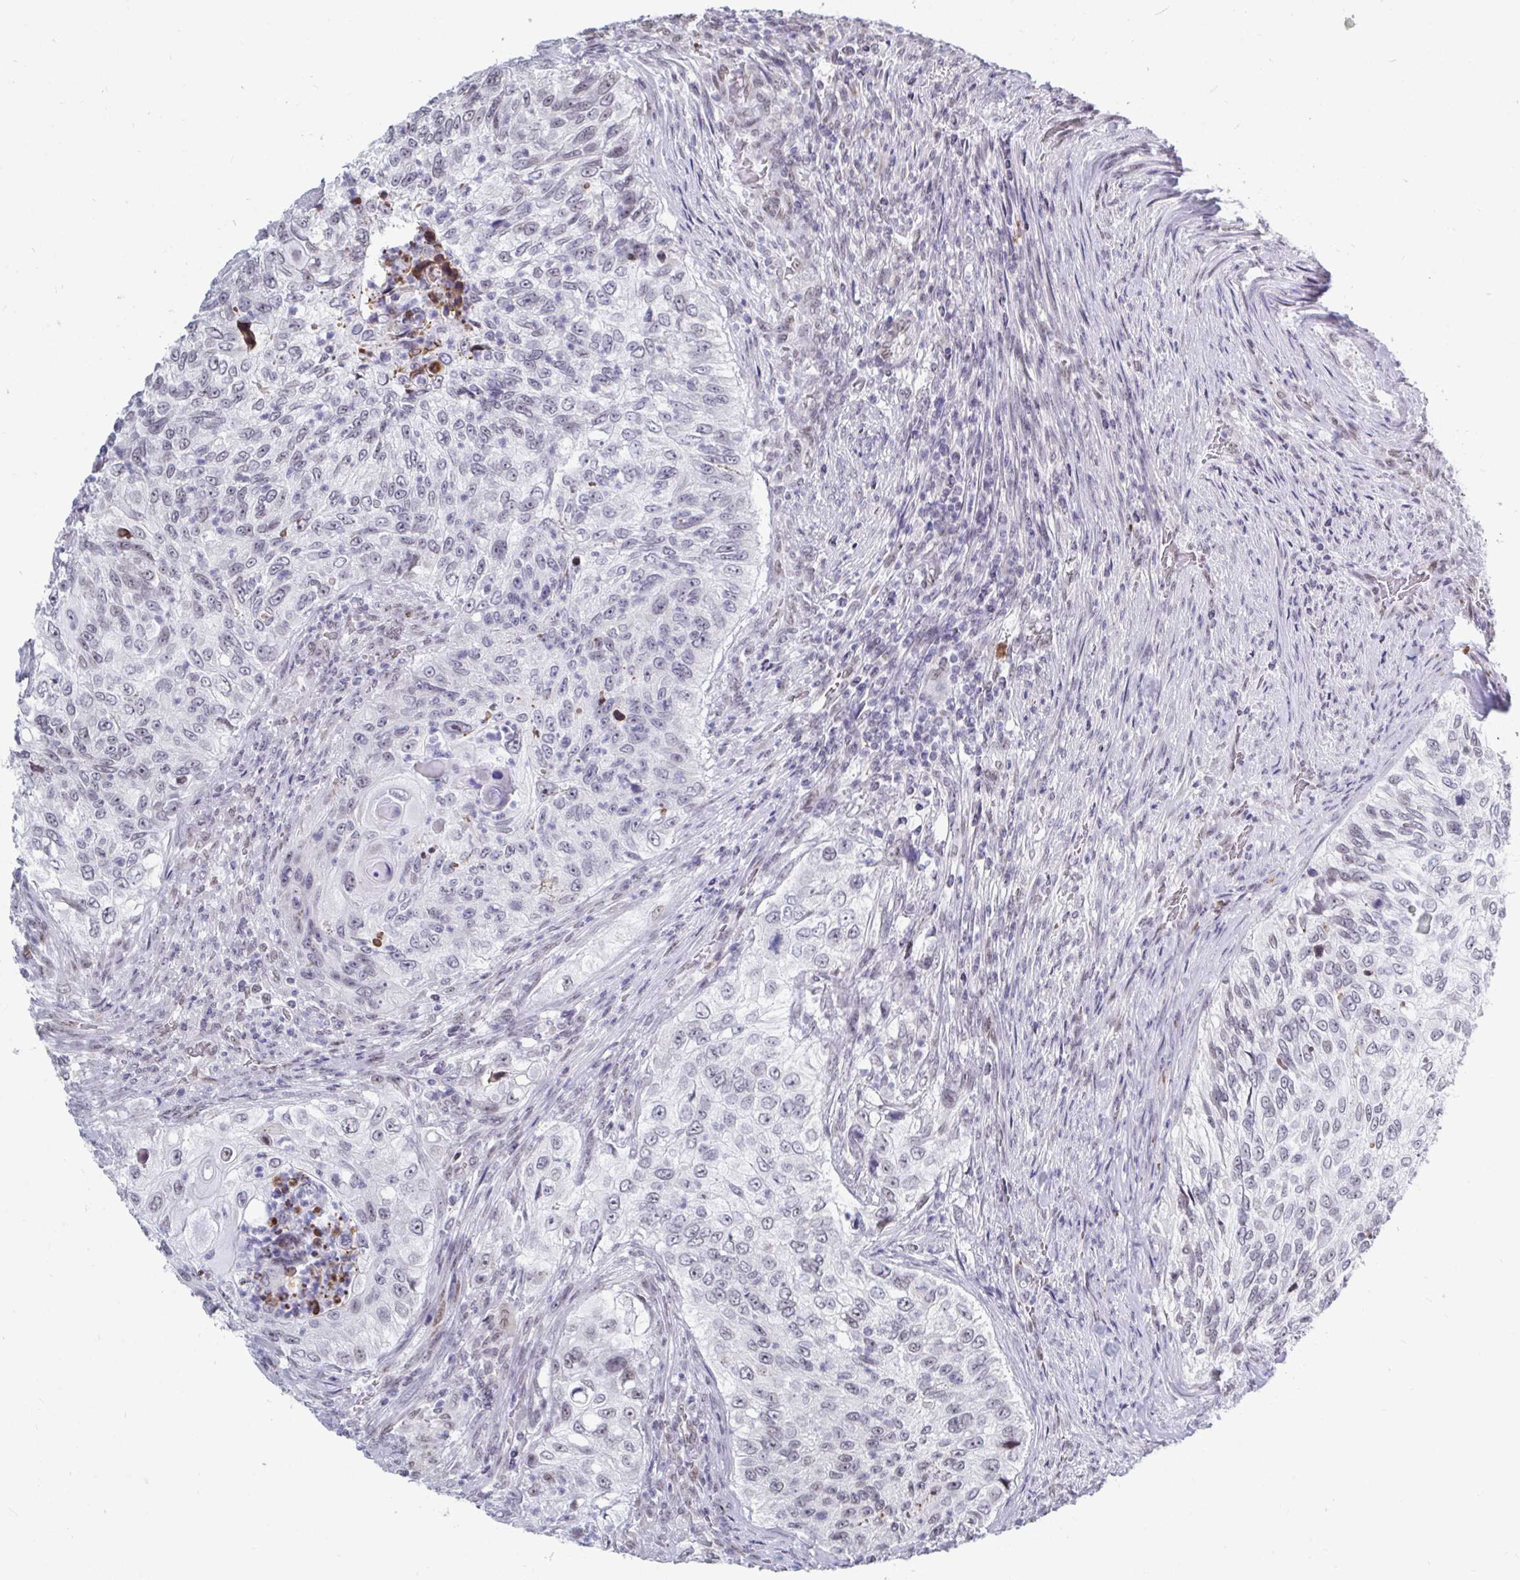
{"staining": {"intensity": "negative", "quantity": "none", "location": "none"}, "tissue": "urothelial cancer", "cell_type": "Tumor cells", "image_type": "cancer", "snomed": [{"axis": "morphology", "description": "Urothelial carcinoma, High grade"}, {"axis": "topography", "description": "Urinary bladder"}], "caption": "Tumor cells show no significant protein expression in high-grade urothelial carcinoma. (Stains: DAB immunohistochemistry (IHC) with hematoxylin counter stain, Microscopy: brightfield microscopy at high magnification).", "gene": "TRIP12", "patient": {"sex": "female", "age": 60}}